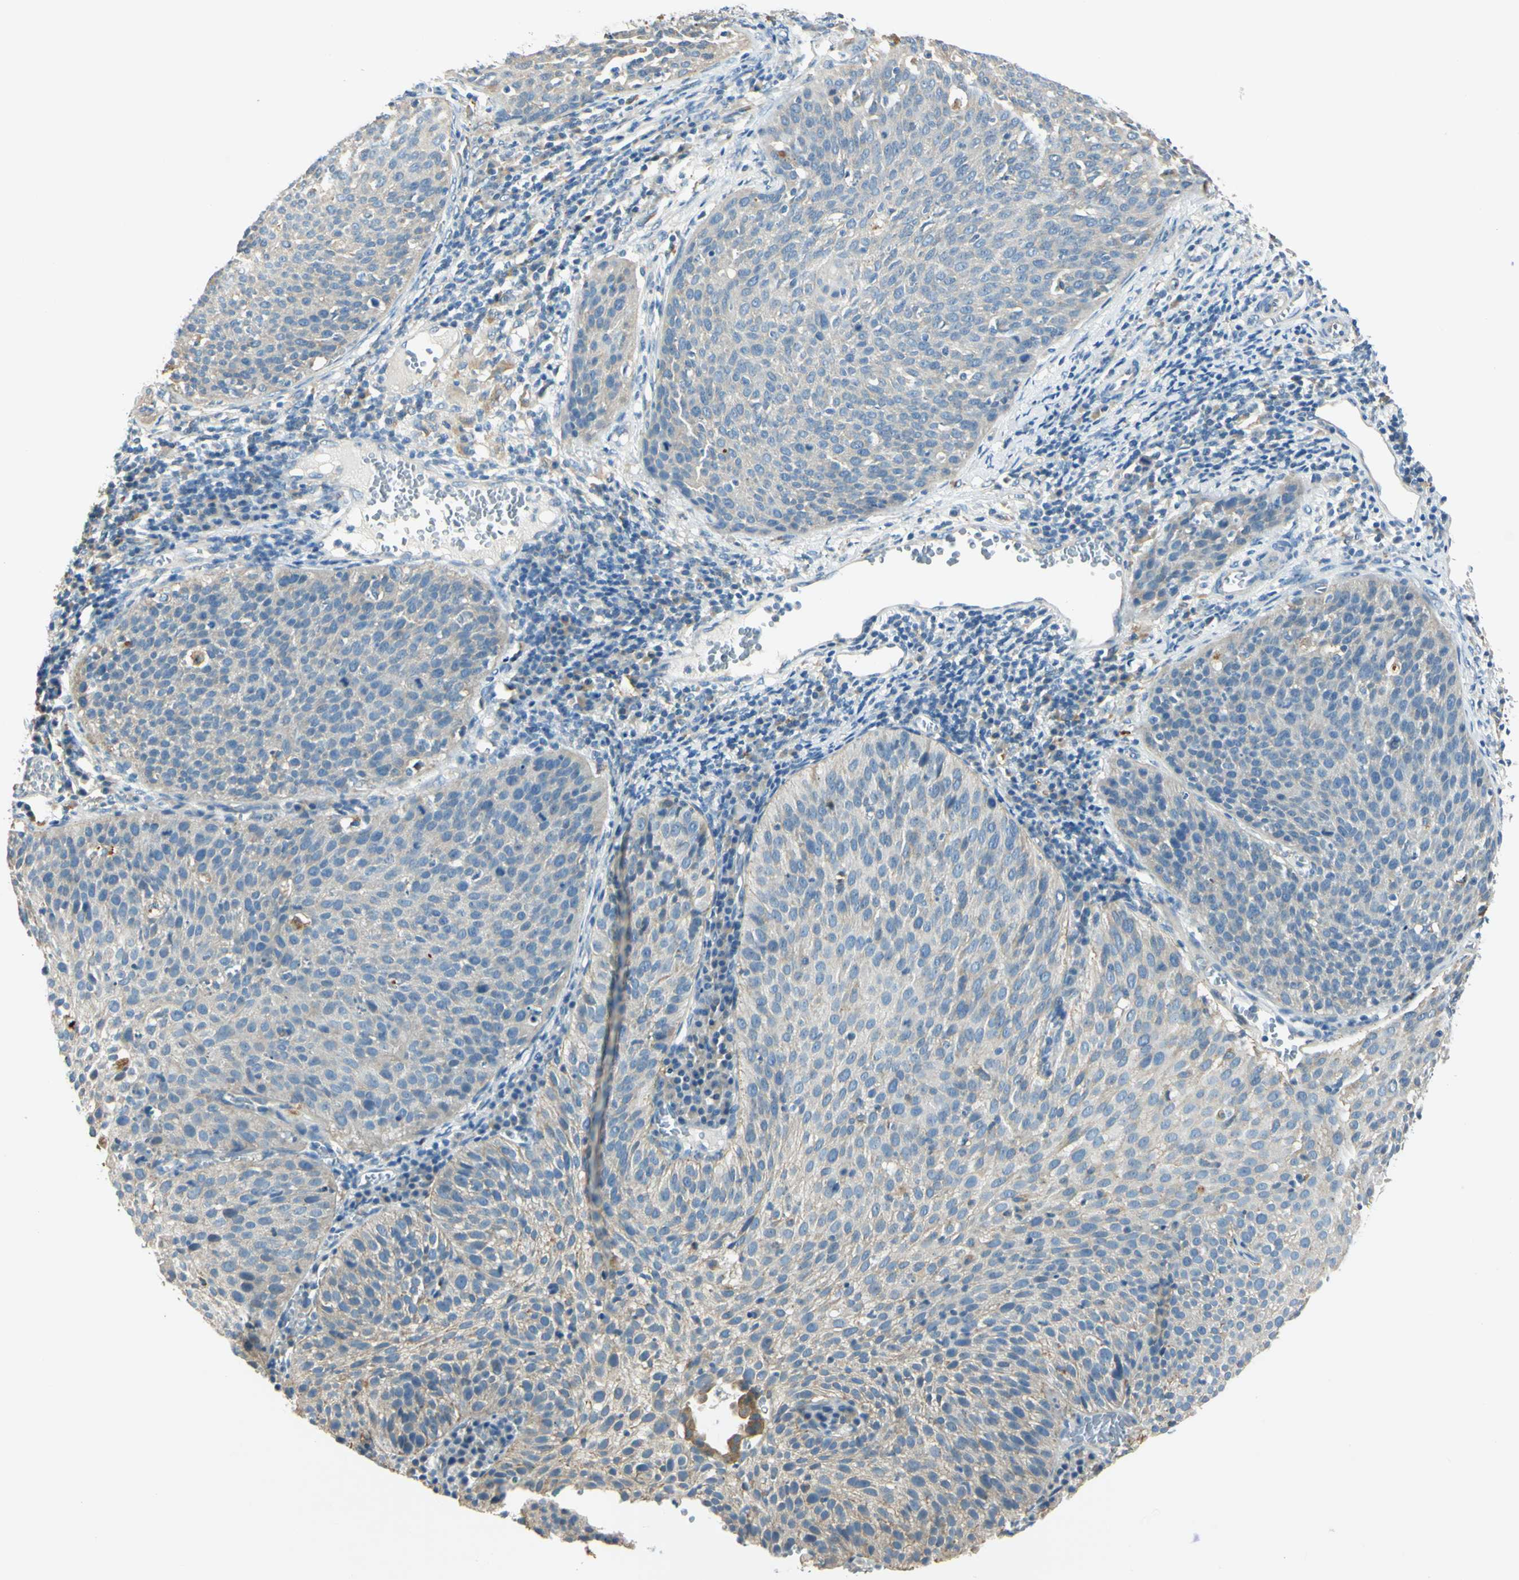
{"staining": {"intensity": "negative", "quantity": "none", "location": "none"}, "tissue": "cervical cancer", "cell_type": "Tumor cells", "image_type": "cancer", "snomed": [{"axis": "morphology", "description": "Squamous cell carcinoma, NOS"}, {"axis": "topography", "description": "Cervix"}], "caption": "Tumor cells show no significant staining in squamous cell carcinoma (cervical).", "gene": "LAMA3", "patient": {"sex": "female", "age": 38}}